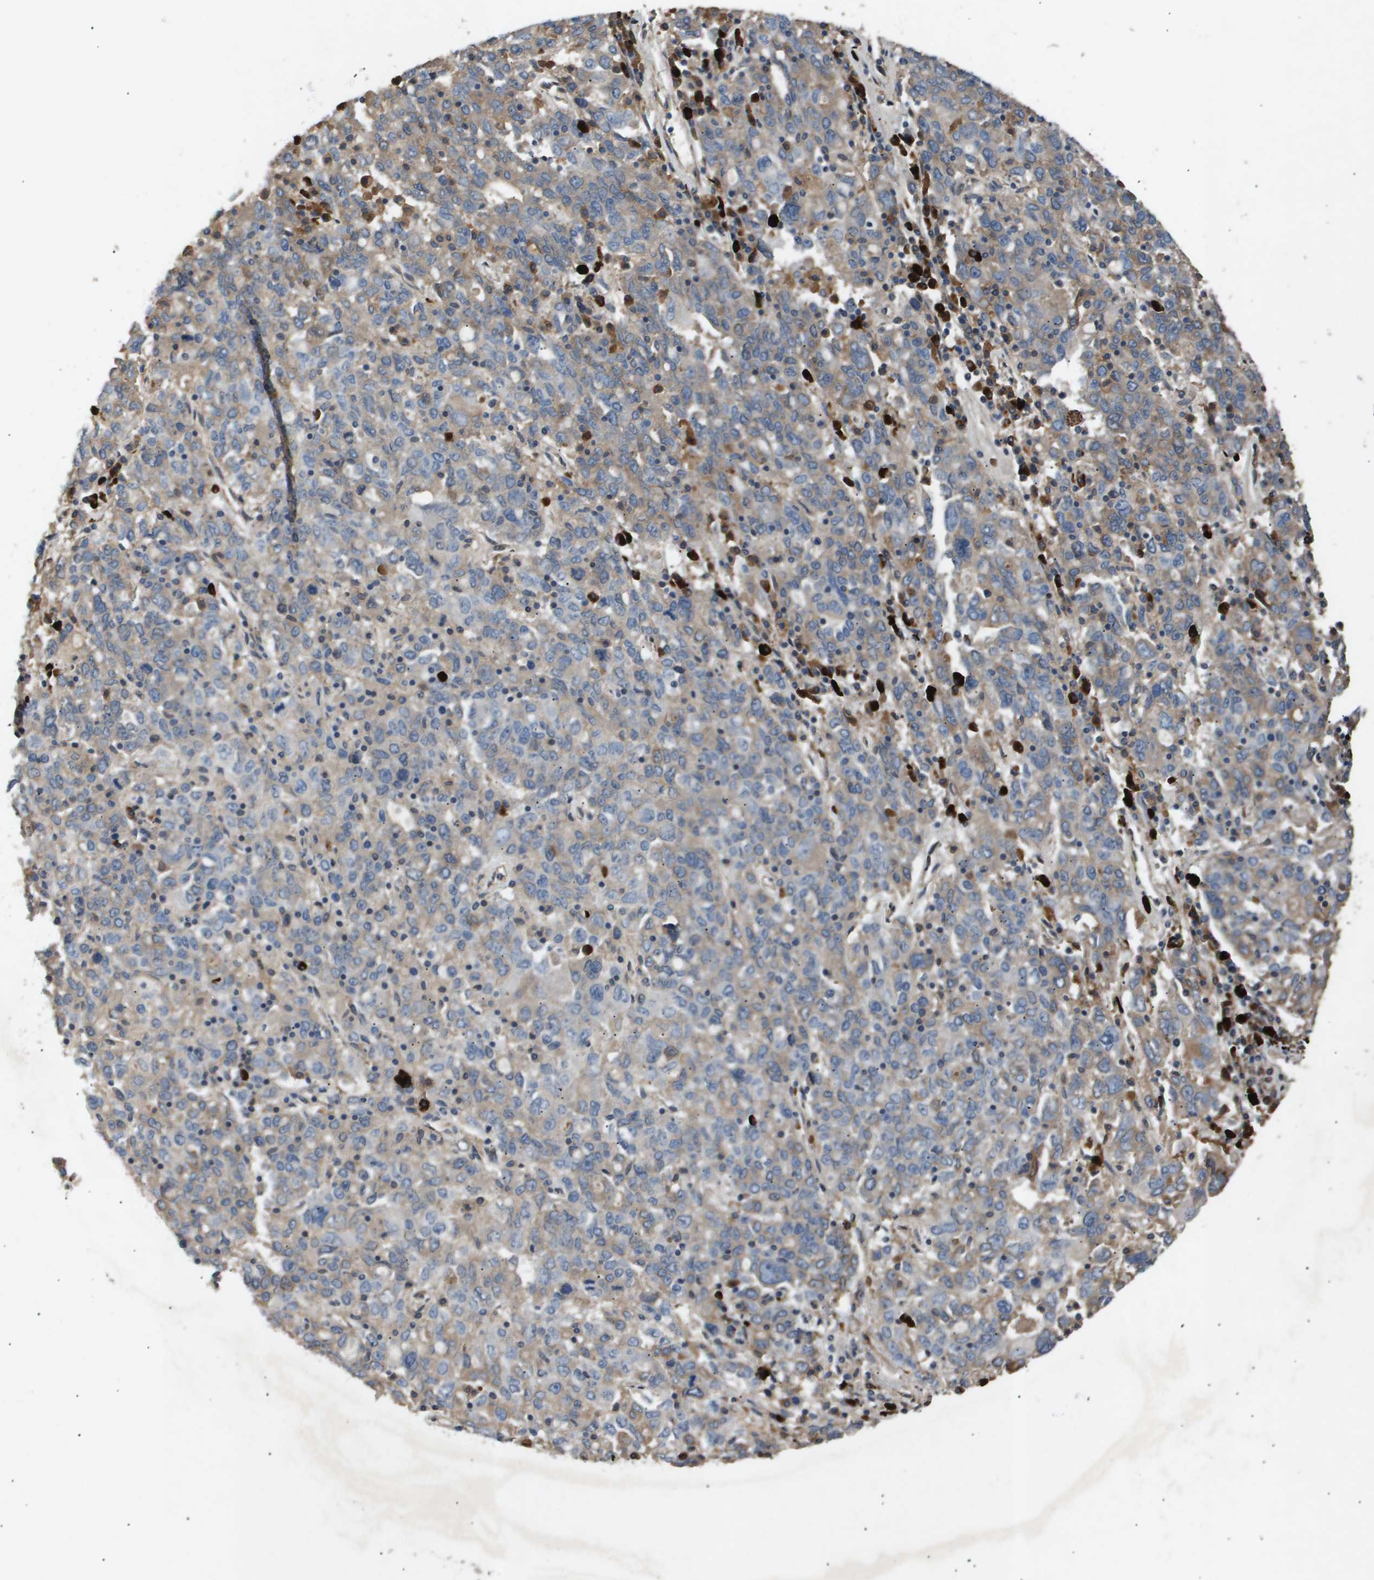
{"staining": {"intensity": "weak", "quantity": "25%-75%", "location": "cytoplasmic/membranous"}, "tissue": "ovarian cancer", "cell_type": "Tumor cells", "image_type": "cancer", "snomed": [{"axis": "morphology", "description": "Carcinoma, endometroid"}, {"axis": "topography", "description": "Ovary"}], "caption": "Protein expression analysis of human ovarian endometroid carcinoma reveals weak cytoplasmic/membranous expression in approximately 25%-75% of tumor cells. The protein of interest is stained brown, and the nuclei are stained in blue (DAB (3,3'-diaminobenzidine) IHC with brightfield microscopy, high magnification).", "gene": "ERG", "patient": {"sex": "female", "age": 62}}